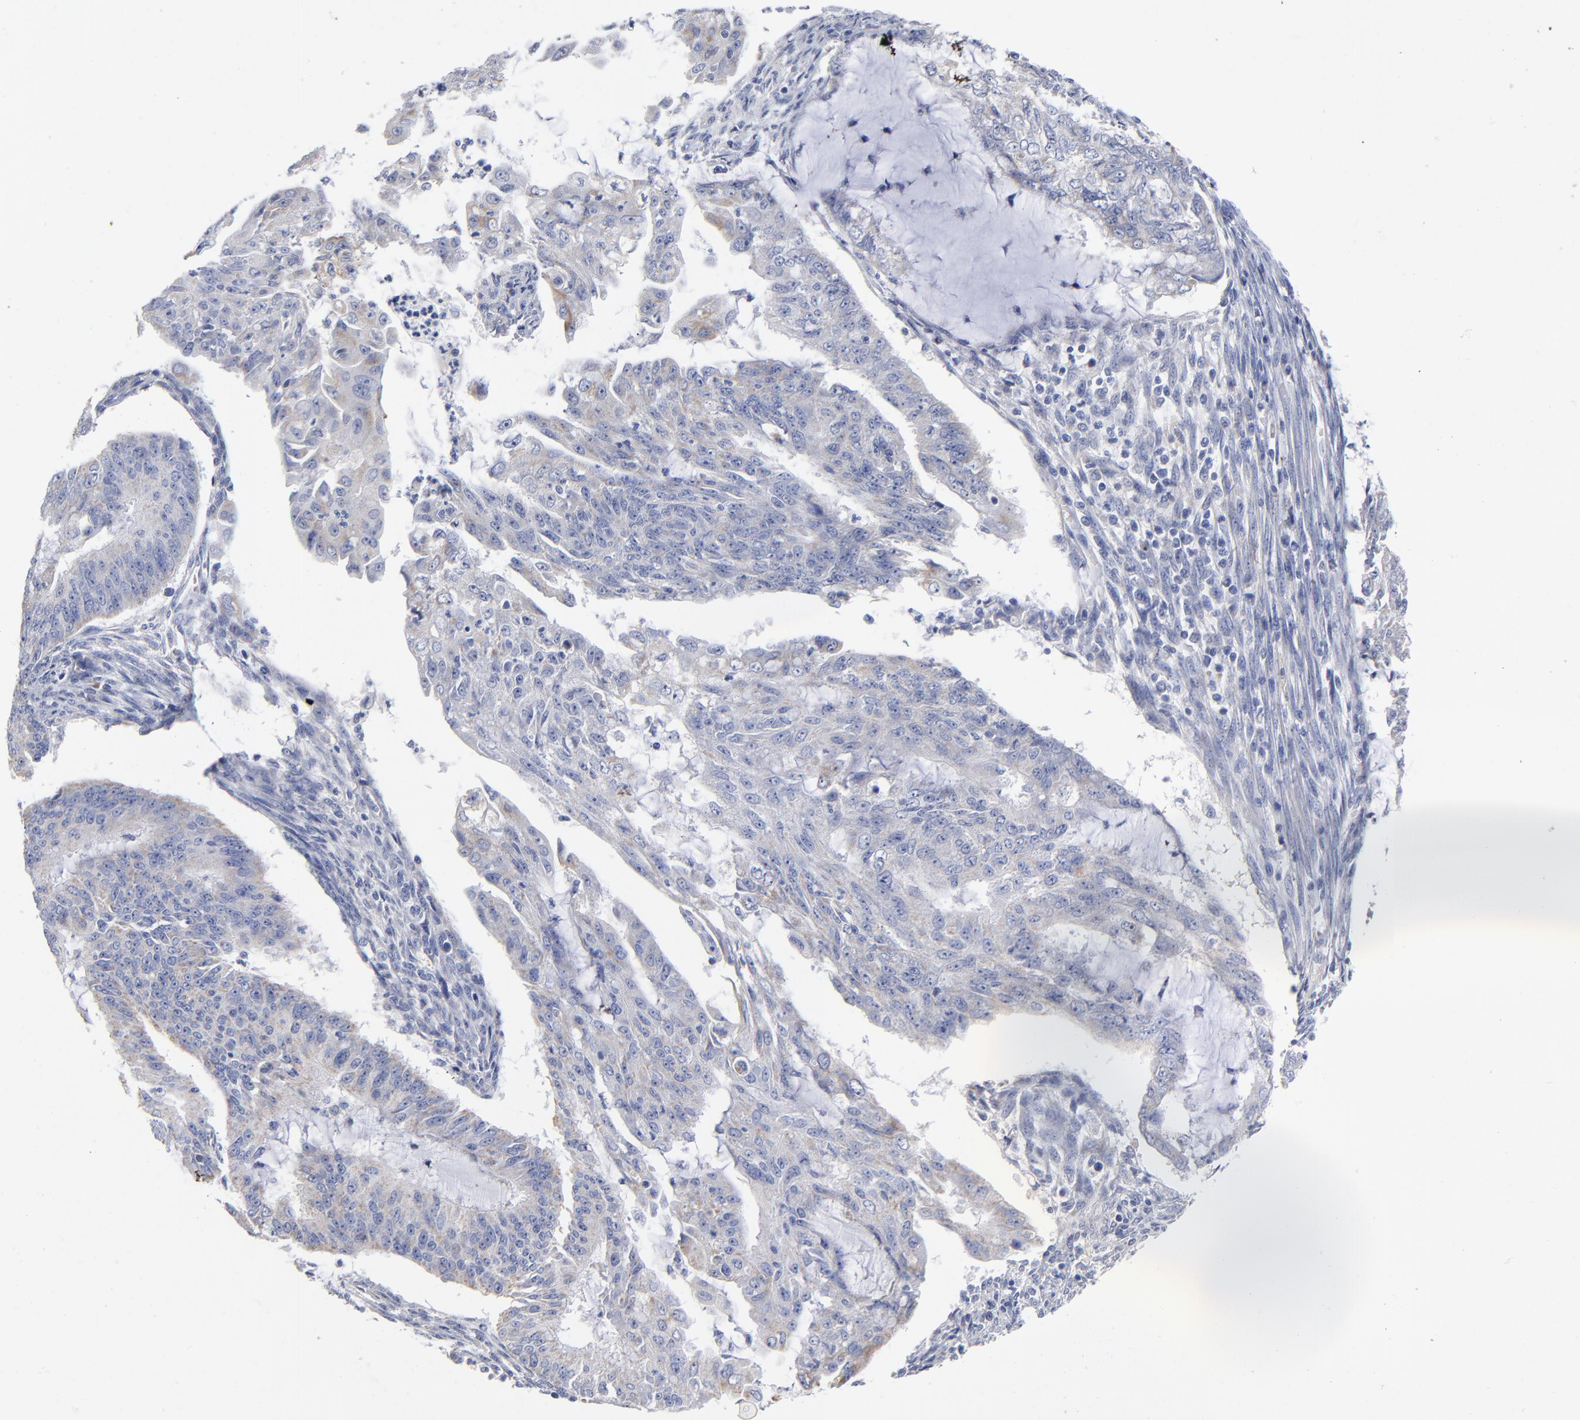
{"staining": {"intensity": "weak", "quantity": "25%-75%", "location": "cytoplasmic/membranous"}, "tissue": "endometrial cancer", "cell_type": "Tumor cells", "image_type": "cancer", "snomed": [{"axis": "morphology", "description": "Adenocarcinoma, NOS"}, {"axis": "topography", "description": "Endometrium"}], "caption": "Protein analysis of endometrial cancer (adenocarcinoma) tissue exhibits weak cytoplasmic/membranous expression in approximately 25%-75% of tumor cells.", "gene": "PTP4A1", "patient": {"sex": "female", "age": 75}}